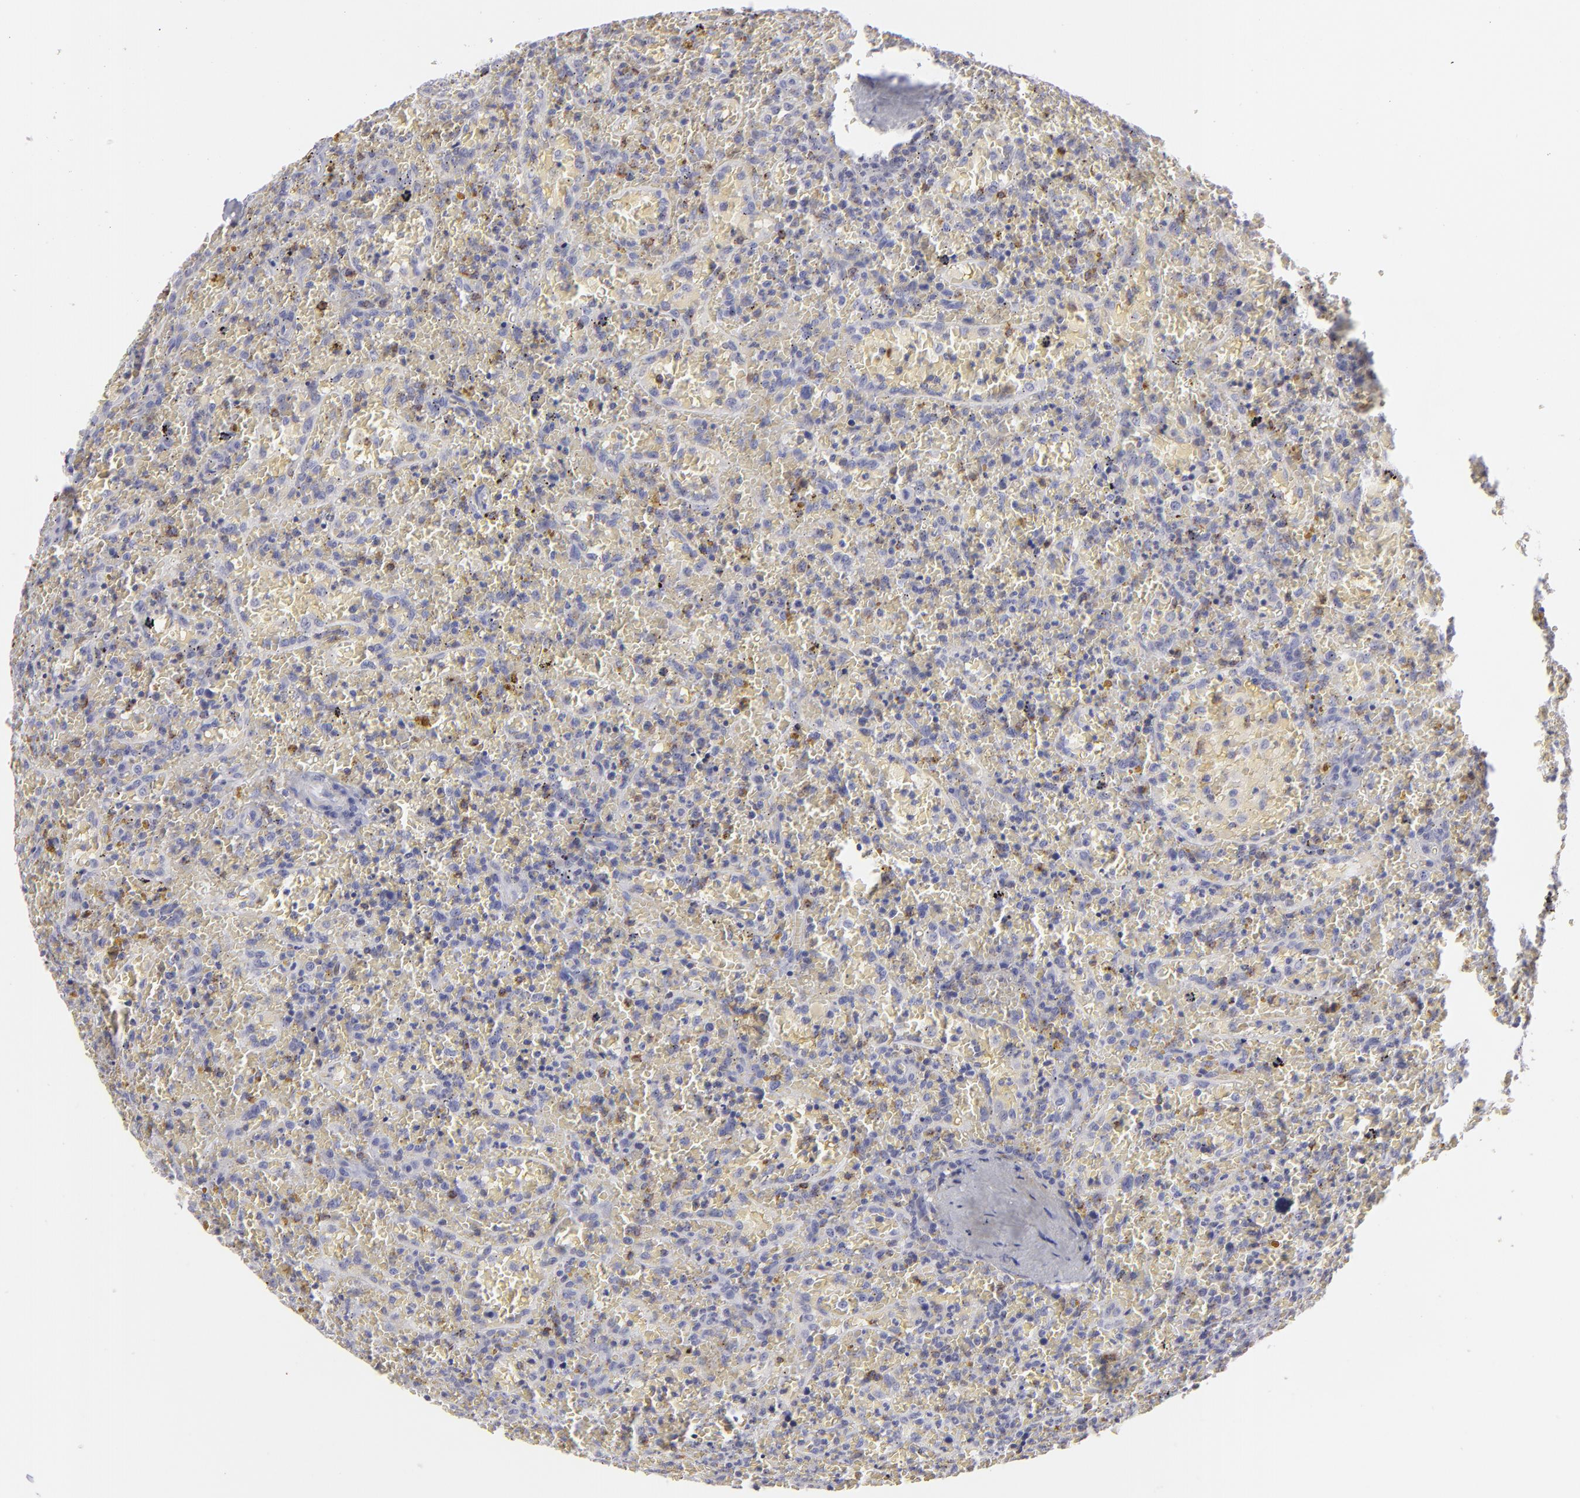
{"staining": {"intensity": "moderate", "quantity": "<25%", "location": "cytoplasmic/membranous"}, "tissue": "lymphoma", "cell_type": "Tumor cells", "image_type": "cancer", "snomed": [{"axis": "morphology", "description": "Malignant lymphoma, non-Hodgkin's type, High grade"}, {"axis": "topography", "description": "Spleen"}, {"axis": "topography", "description": "Lymph node"}], "caption": "A micrograph of lymphoma stained for a protein reveals moderate cytoplasmic/membranous brown staining in tumor cells. The staining was performed using DAB, with brown indicating positive protein expression. Nuclei are stained blue with hematoxylin.", "gene": "CD7", "patient": {"sex": "female", "age": 70}}